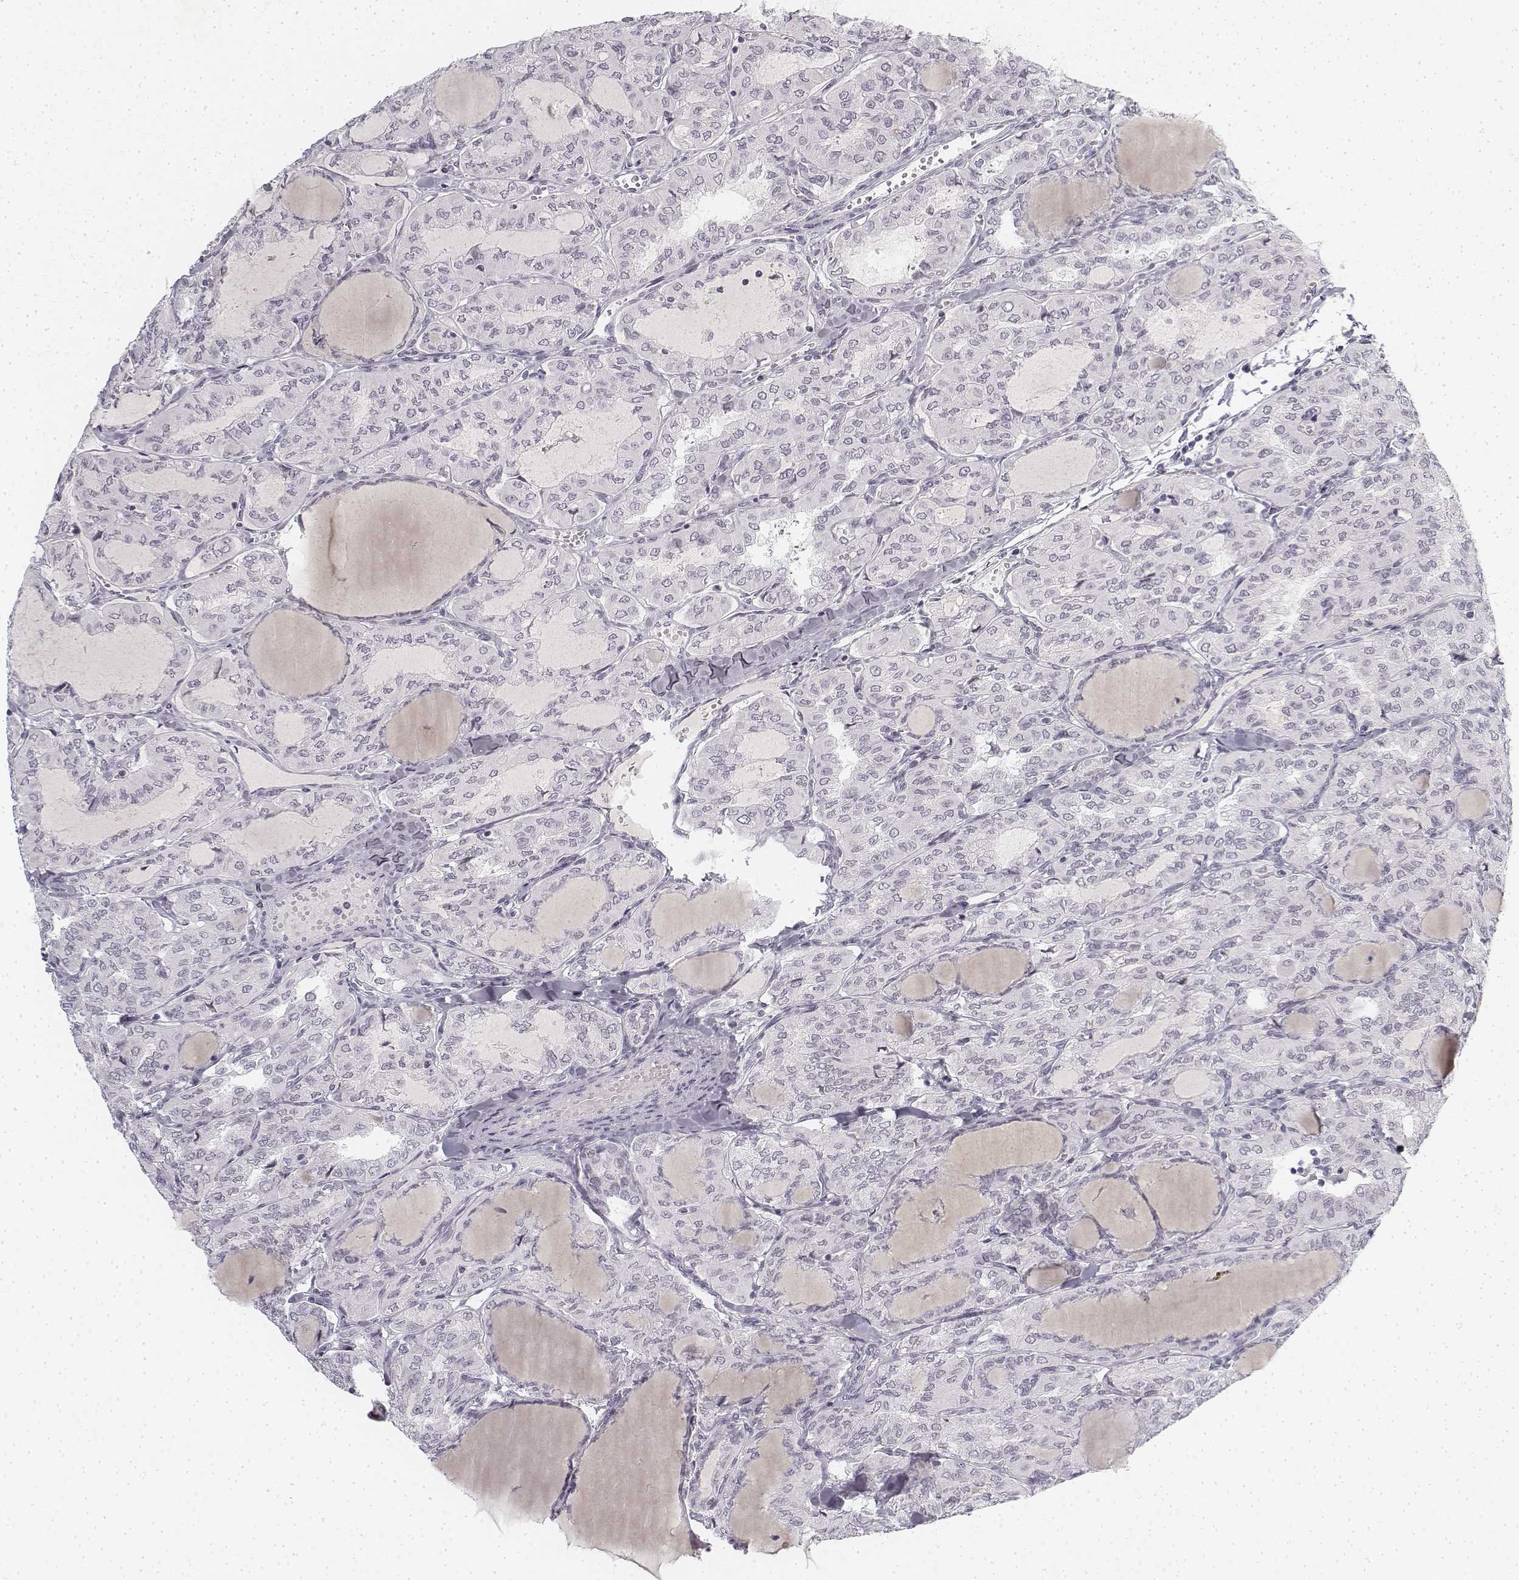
{"staining": {"intensity": "negative", "quantity": "none", "location": "none"}, "tissue": "thyroid cancer", "cell_type": "Tumor cells", "image_type": "cancer", "snomed": [{"axis": "morphology", "description": "Papillary adenocarcinoma, NOS"}, {"axis": "topography", "description": "Thyroid gland"}], "caption": "DAB immunohistochemical staining of human thyroid cancer (papillary adenocarcinoma) demonstrates no significant expression in tumor cells. The staining is performed using DAB (3,3'-diaminobenzidine) brown chromogen with nuclei counter-stained in using hematoxylin.", "gene": "KRT84", "patient": {"sex": "male", "age": 20}}